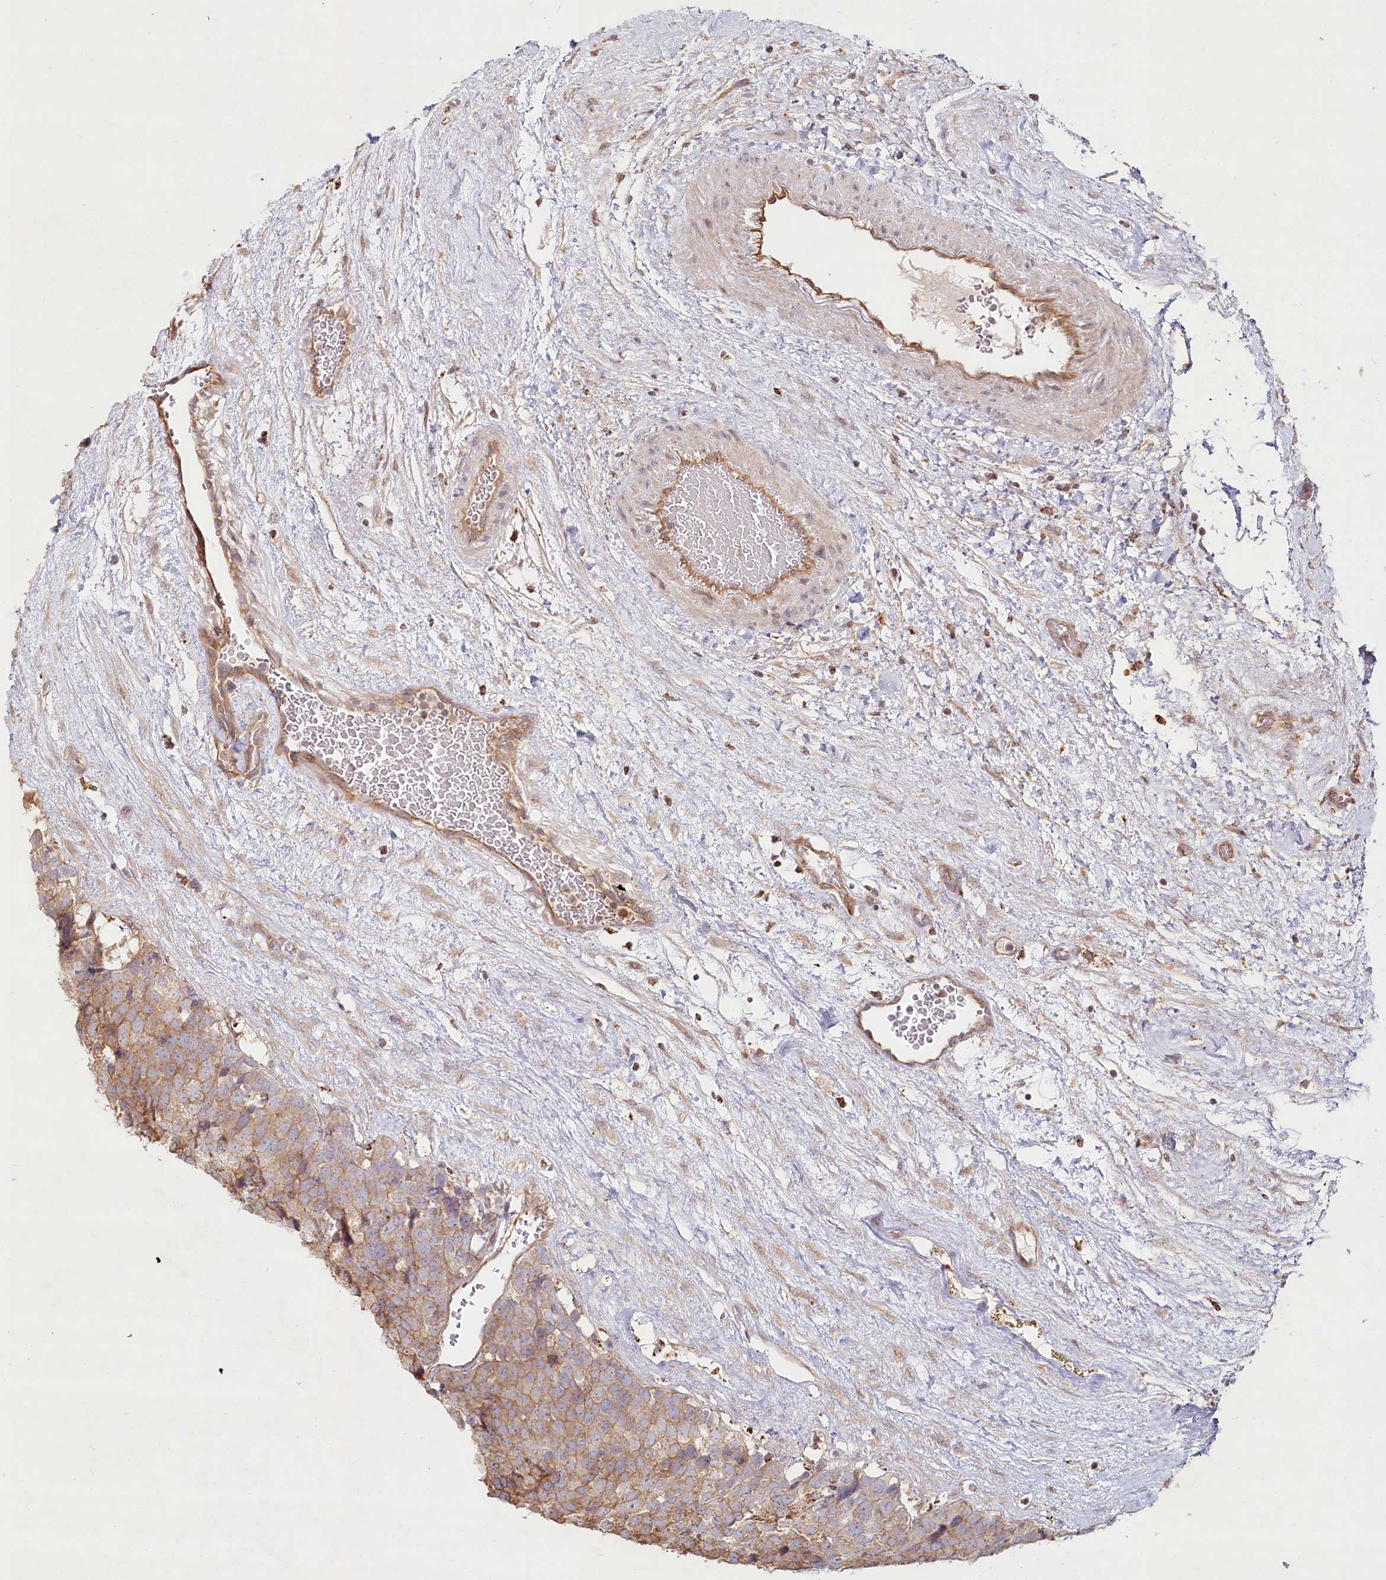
{"staining": {"intensity": "weak", "quantity": ">75%", "location": "cytoplasmic/membranous"}, "tissue": "testis cancer", "cell_type": "Tumor cells", "image_type": "cancer", "snomed": [{"axis": "morphology", "description": "Seminoma, NOS"}, {"axis": "topography", "description": "Testis"}], "caption": "The immunohistochemical stain labels weak cytoplasmic/membranous expression in tumor cells of testis seminoma tissue.", "gene": "HAL", "patient": {"sex": "male", "age": 71}}